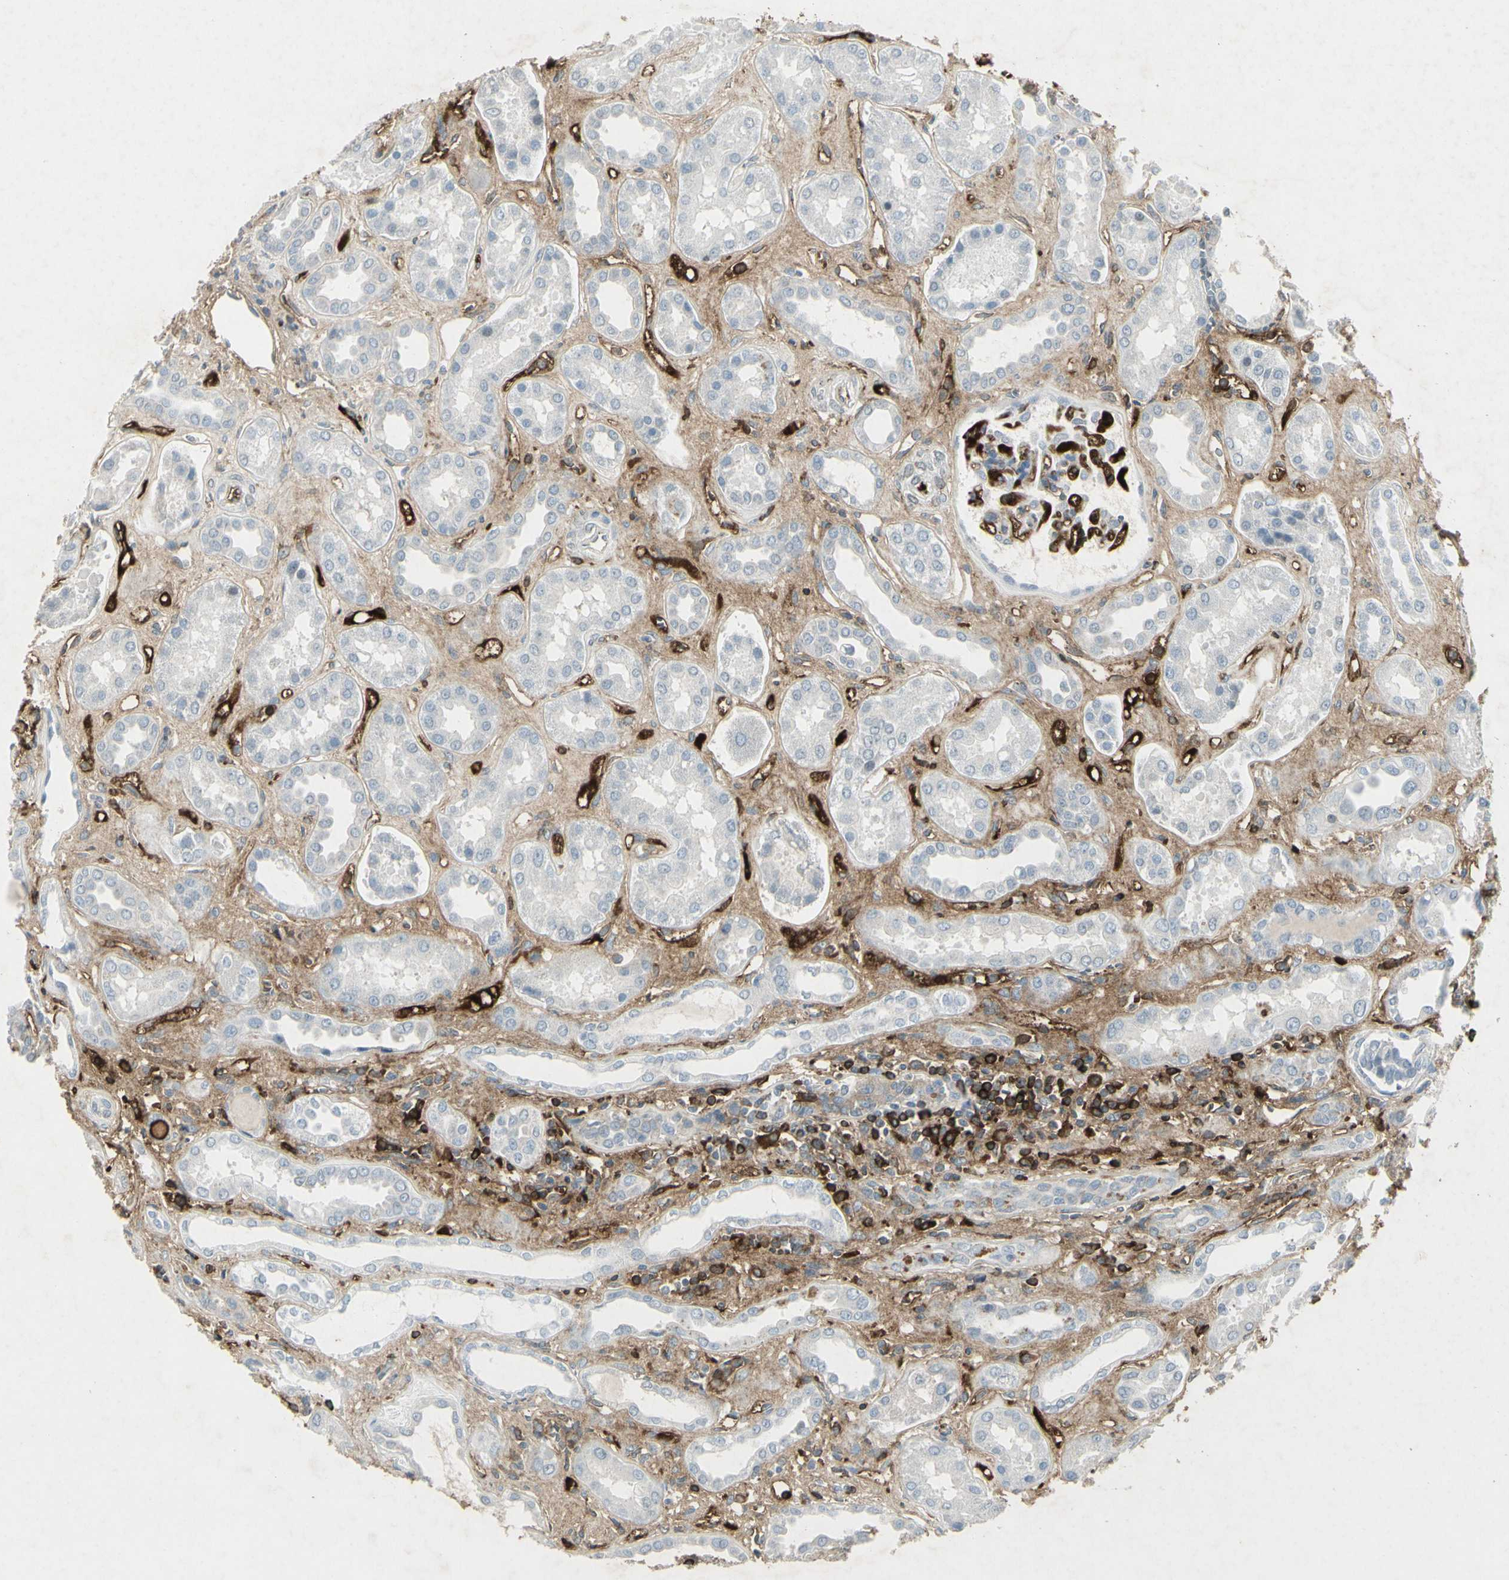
{"staining": {"intensity": "negative", "quantity": "none", "location": "none"}, "tissue": "kidney", "cell_type": "Cells in glomeruli", "image_type": "normal", "snomed": [{"axis": "morphology", "description": "Normal tissue, NOS"}, {"axis": "topography", "description": "Kidney"}], "caption": "The immunohistochemistry histopathology image has no significant positivity in cells in glomeruli of kidney. (DAB immunohistochemistry (IHC), high magnification).", "gene": "IGHM", "patient": {"sex": "male", "age": 59}}